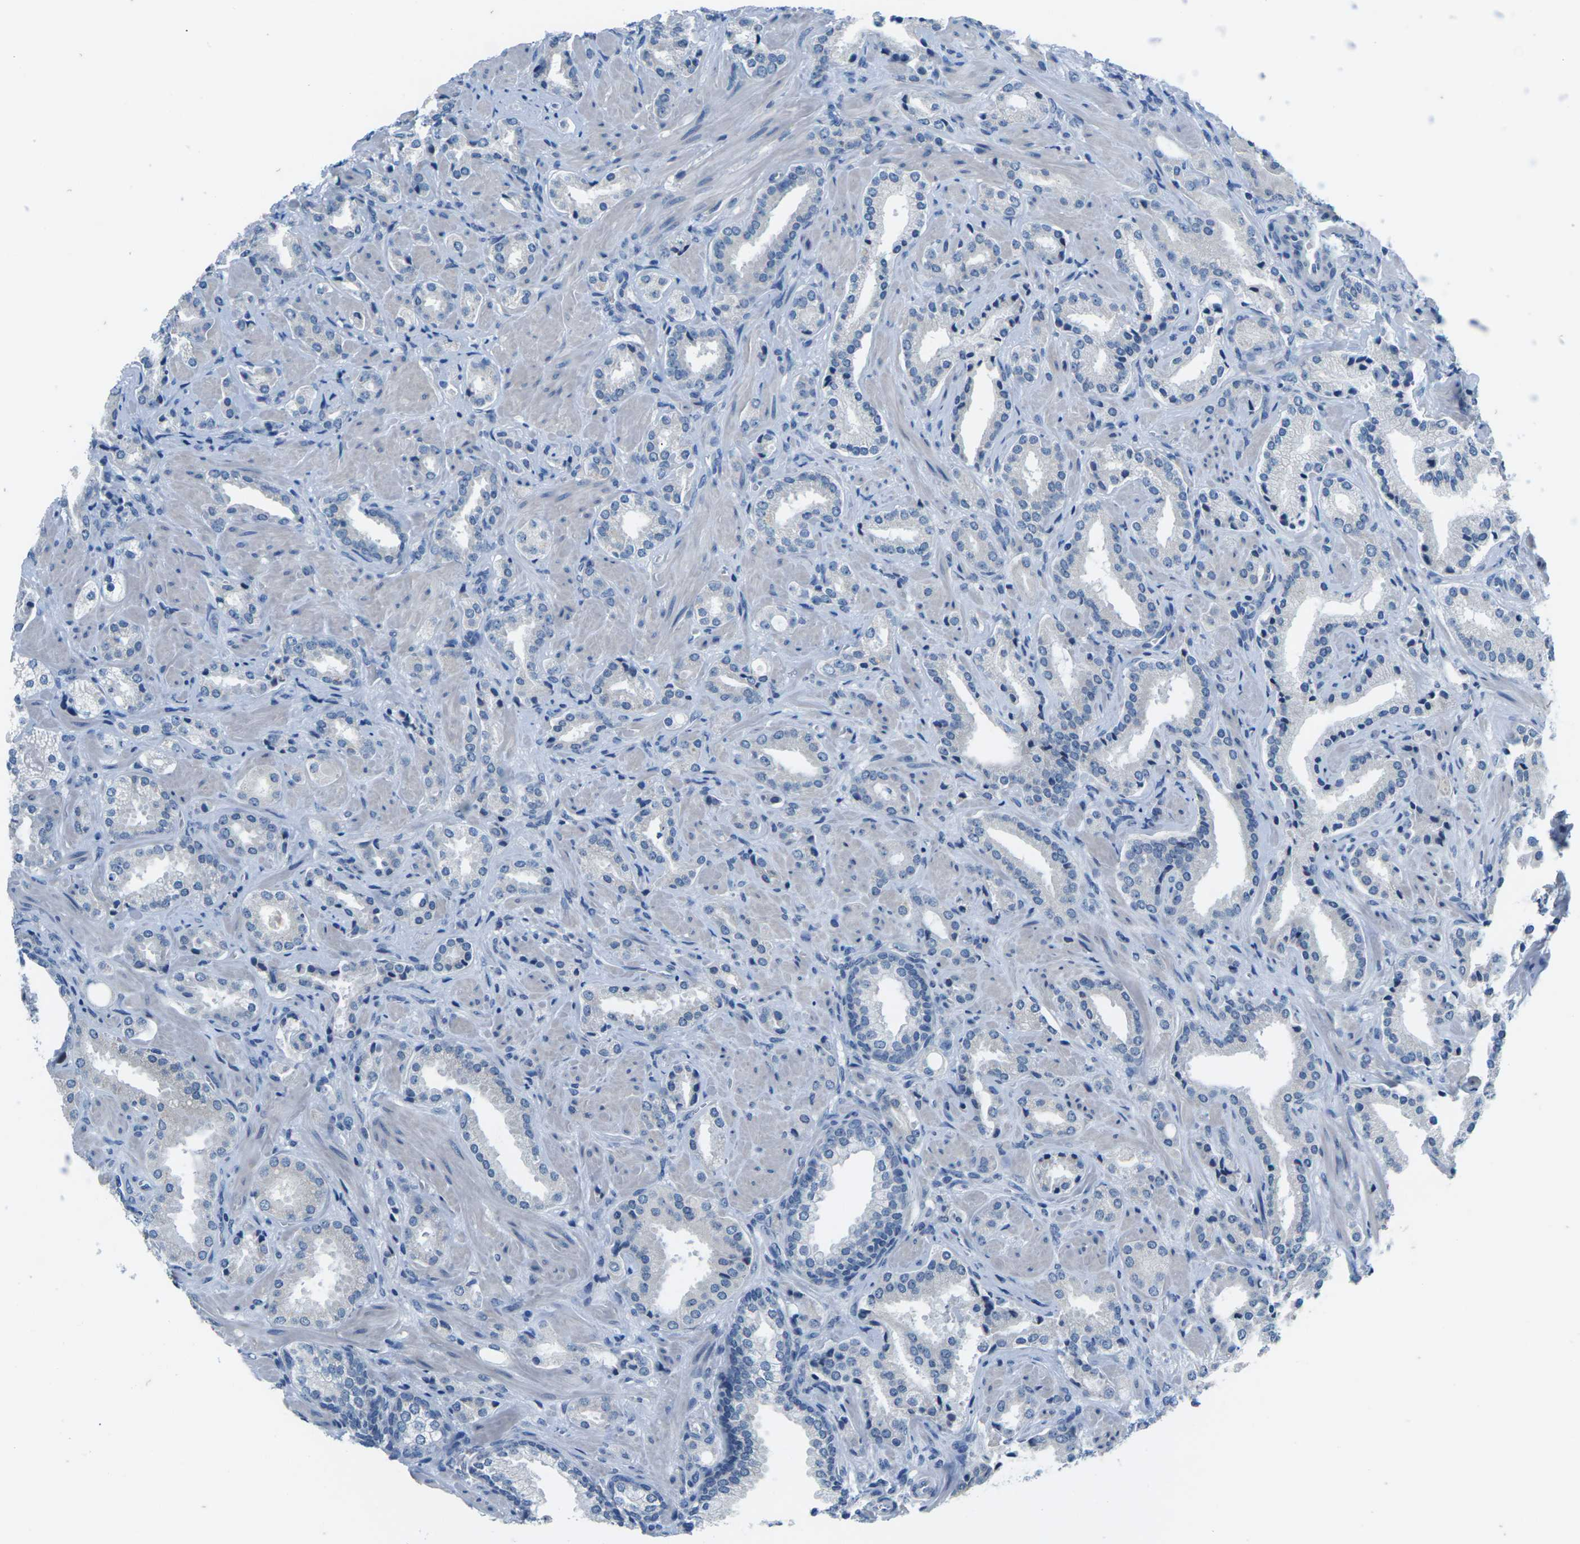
{"staining": {"intensity": "negative", "quantity": "none", "location": "none"}, "tissue": "prostate cancer", "cell_type": "Tumor cells", "image_type": "cancer", "snomed": [{"axis": "morphology", "description": "Adenocarcinoma, High grade"}, {"axis": "topography", "description": "Prostate"}], "caption": "High-grade adenocarcinoma (prostate) stained for a protein using immunohistochemistry (IHC) shows no positivity tumor cells.", "gene": "UMOD", "patient": {"sex": "male", "age": 64}}